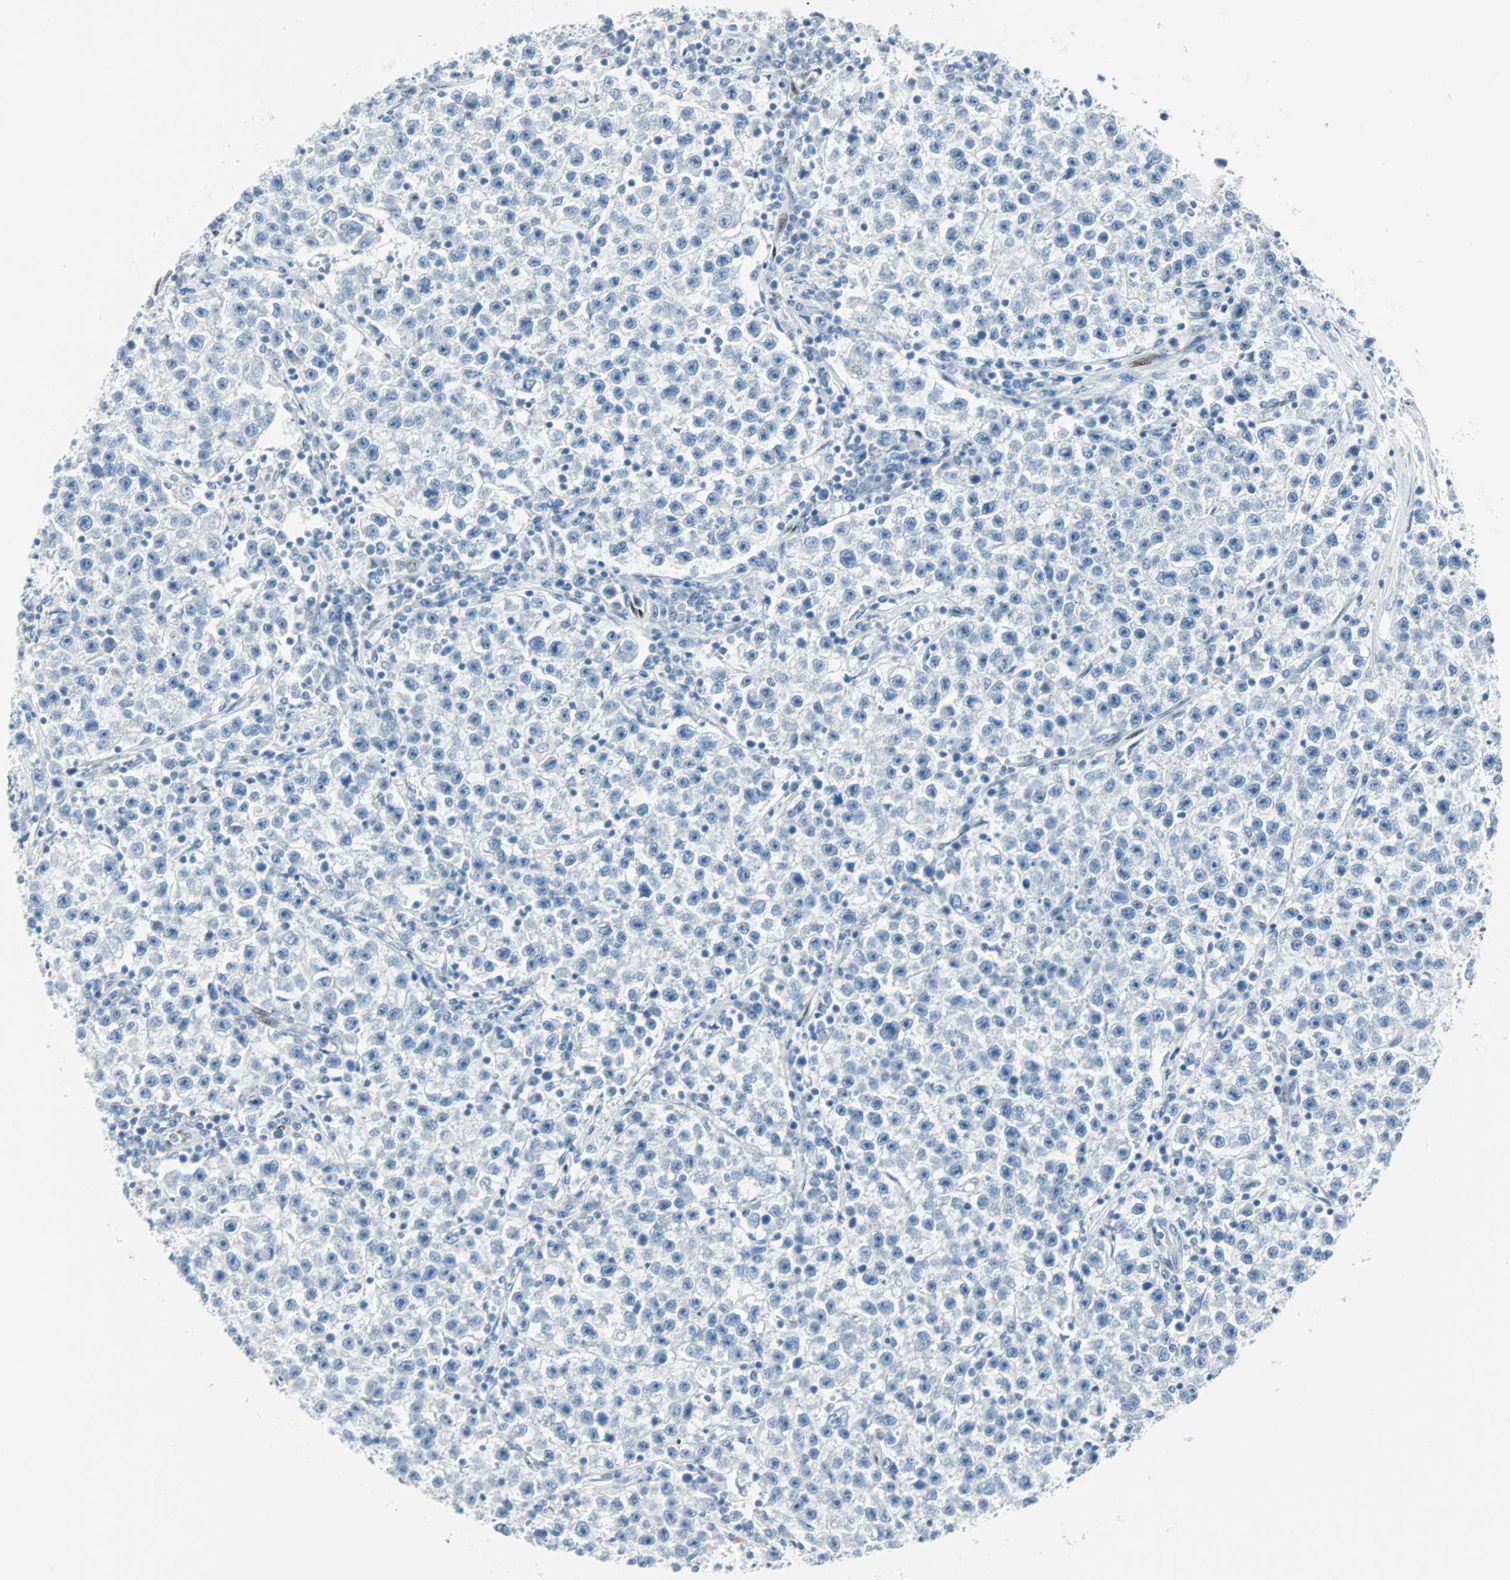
{"staining": {"intensity": "negative", "quantity": "none", "location": "none"}, "tissue": "testis cancer", "cell_type": "Tumor cells", "image_type": "cancer", "snomed": [{"axis": "morphology", "description": "Seminoma, NOS"}, {"axis": "topography", "description": "Testis"}], "caption": "Histopathology image shows no significant protein positivity in tumor cells of seminoma (testis). (DAB IHC, high magnification).", "gene": "IL33", "patient": {"sex": "male", "age": 22}}